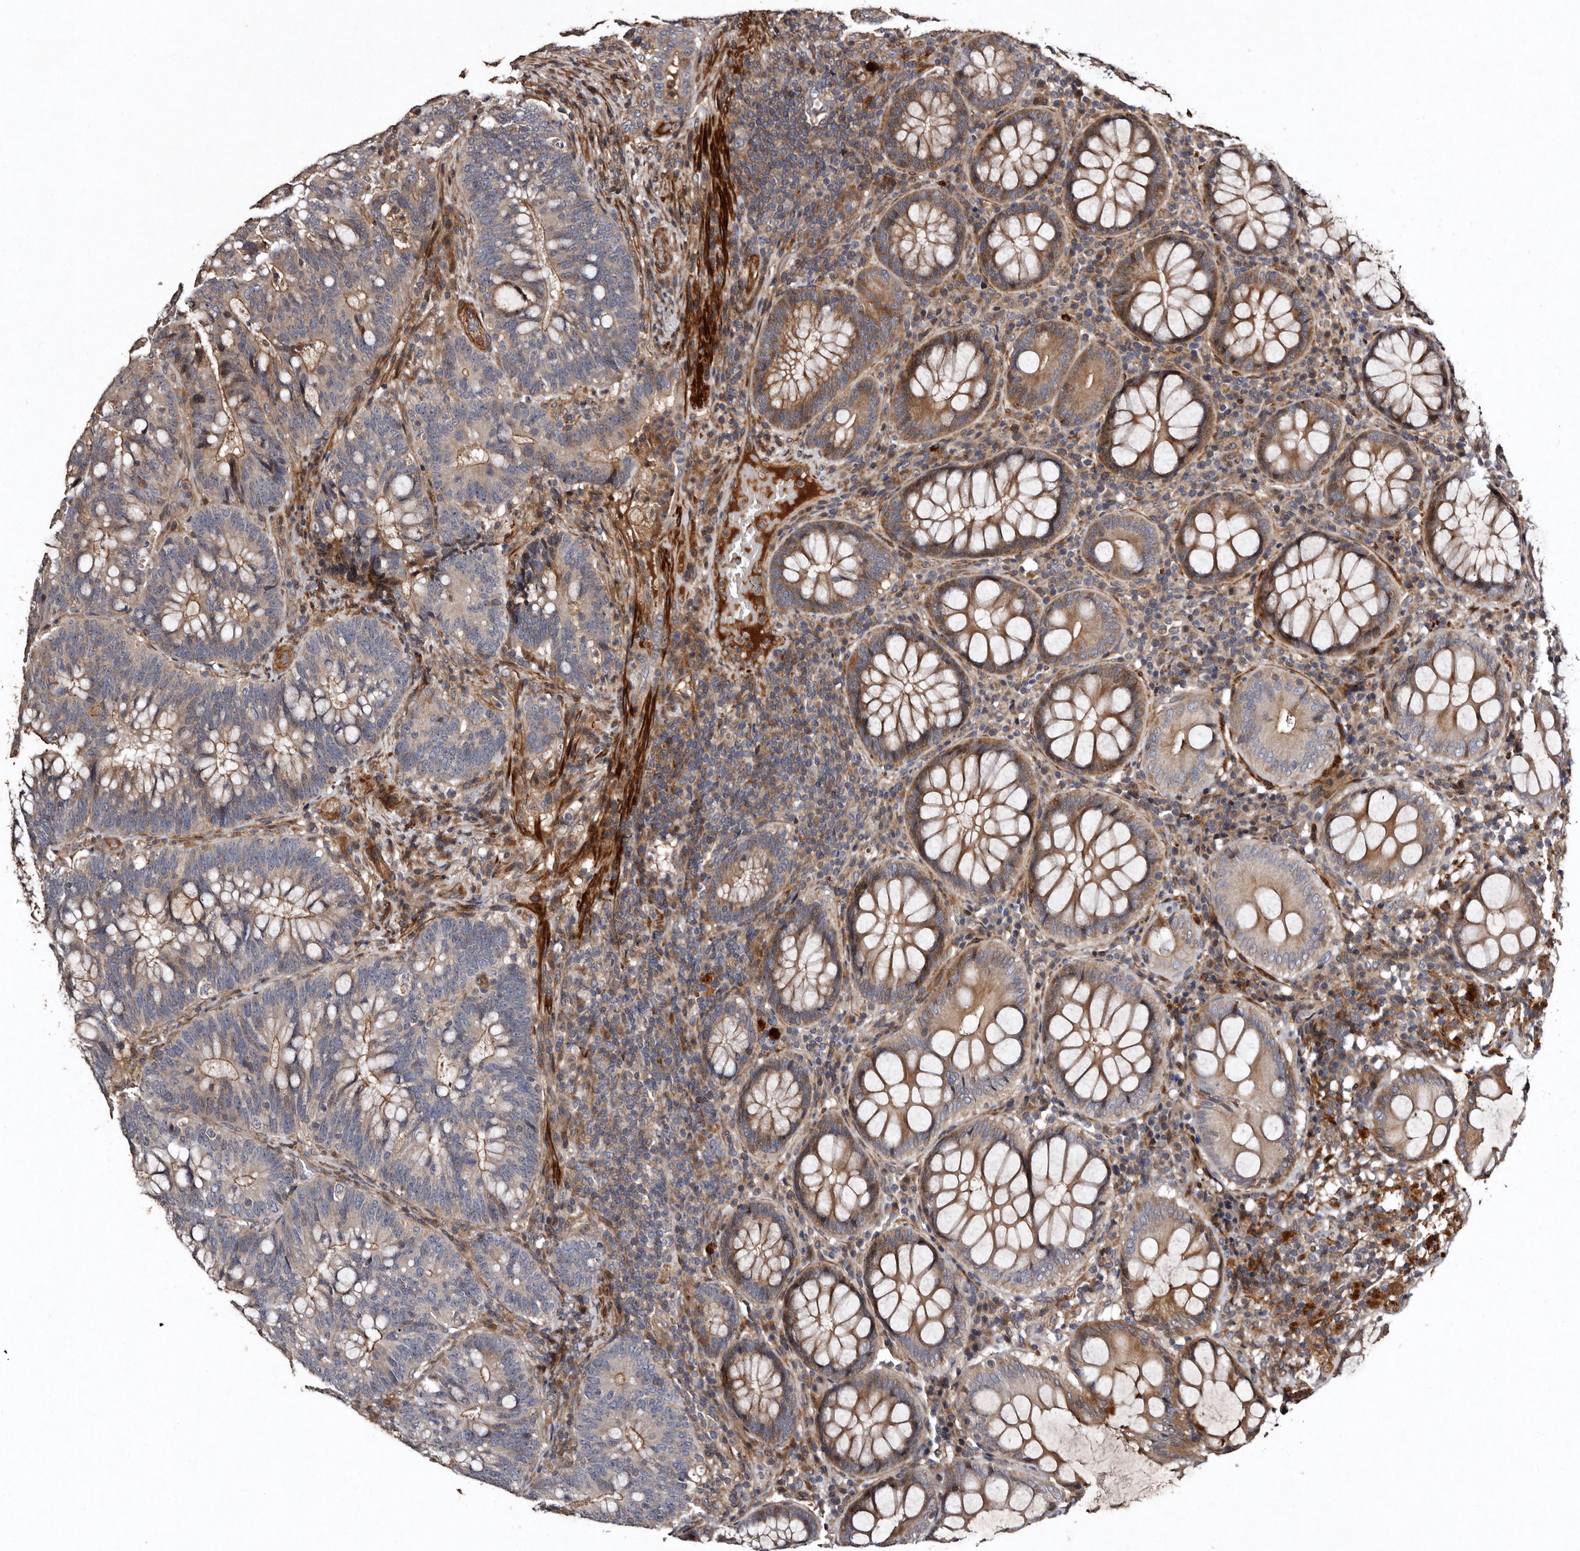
{"staining": {"intensity": "moderate", "quantity": "<25%", "location": "cytoplasmic/membranous"}, "tissue": "colorectal cancer", "cell_type": "Tumor cells", "image_type": "cancer", "snomed": [{"axis": "morphology", "description": "Adenocarcinoma, NOS"}, {"axis": "topography", "description": "Colon"}], "caption": "Protein analysis of adenocarcinoma (colorectal) tissue reveals moderate cytoplasmic/membranous positivity in about <25% of tumor cells.", "gene": "PRKD3", "patient": {"sex": "female", "age": 66}}